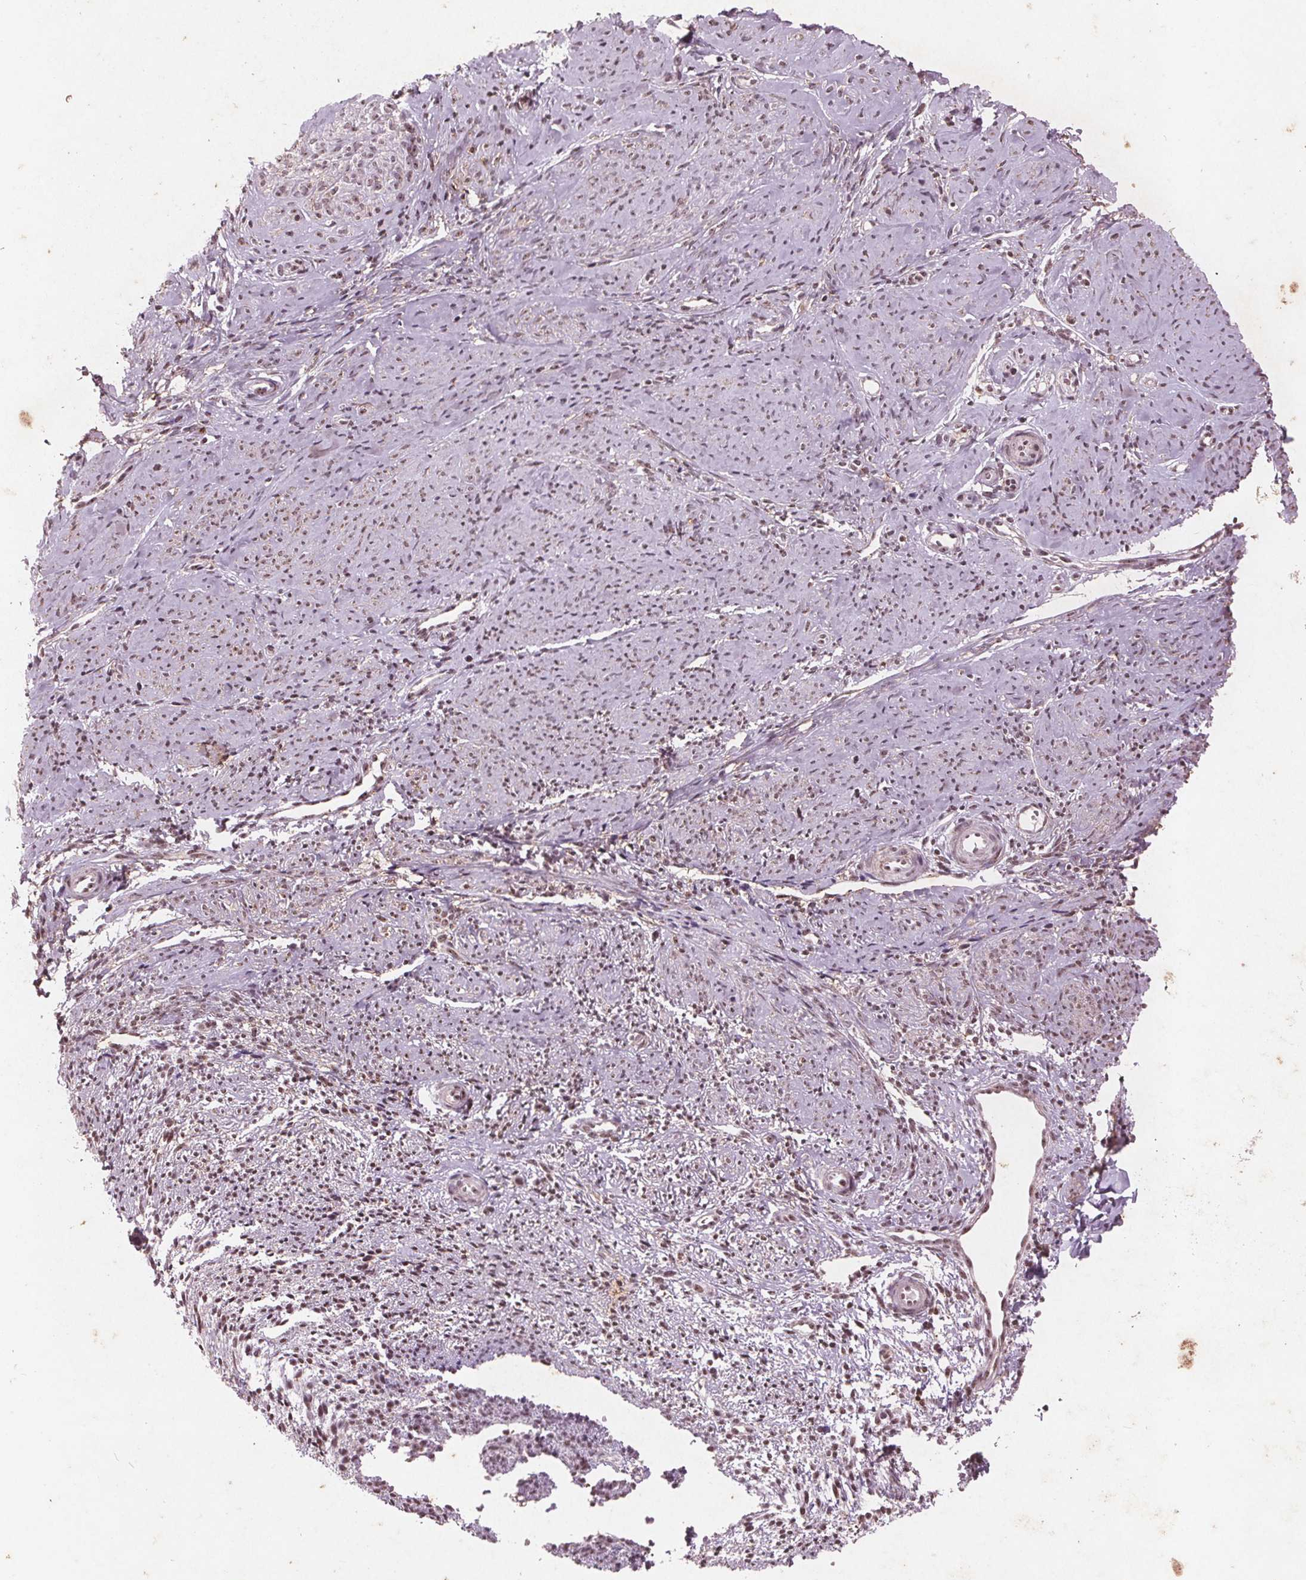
{"staining": {"intensity": "weak", "quantity": ">75%", "location": "nuclear"}, "tissue": "smooth muscle", "cell_type": "Smooth muscle cells", "image_type": "normal", "snomed": [{"axis": "morphology", "description": "Normal tissue, NOS"}, {"axis": "topography", "description": "Smooth muscle"}], "caption": "About >75% of smooth muscle cells in normal smooth muscle display weak nuclear protein staining as visualized by brown immunohistochemical staining.", "gene": "RPS6KA2", "patient": {"sex": "female", "age": 48}}